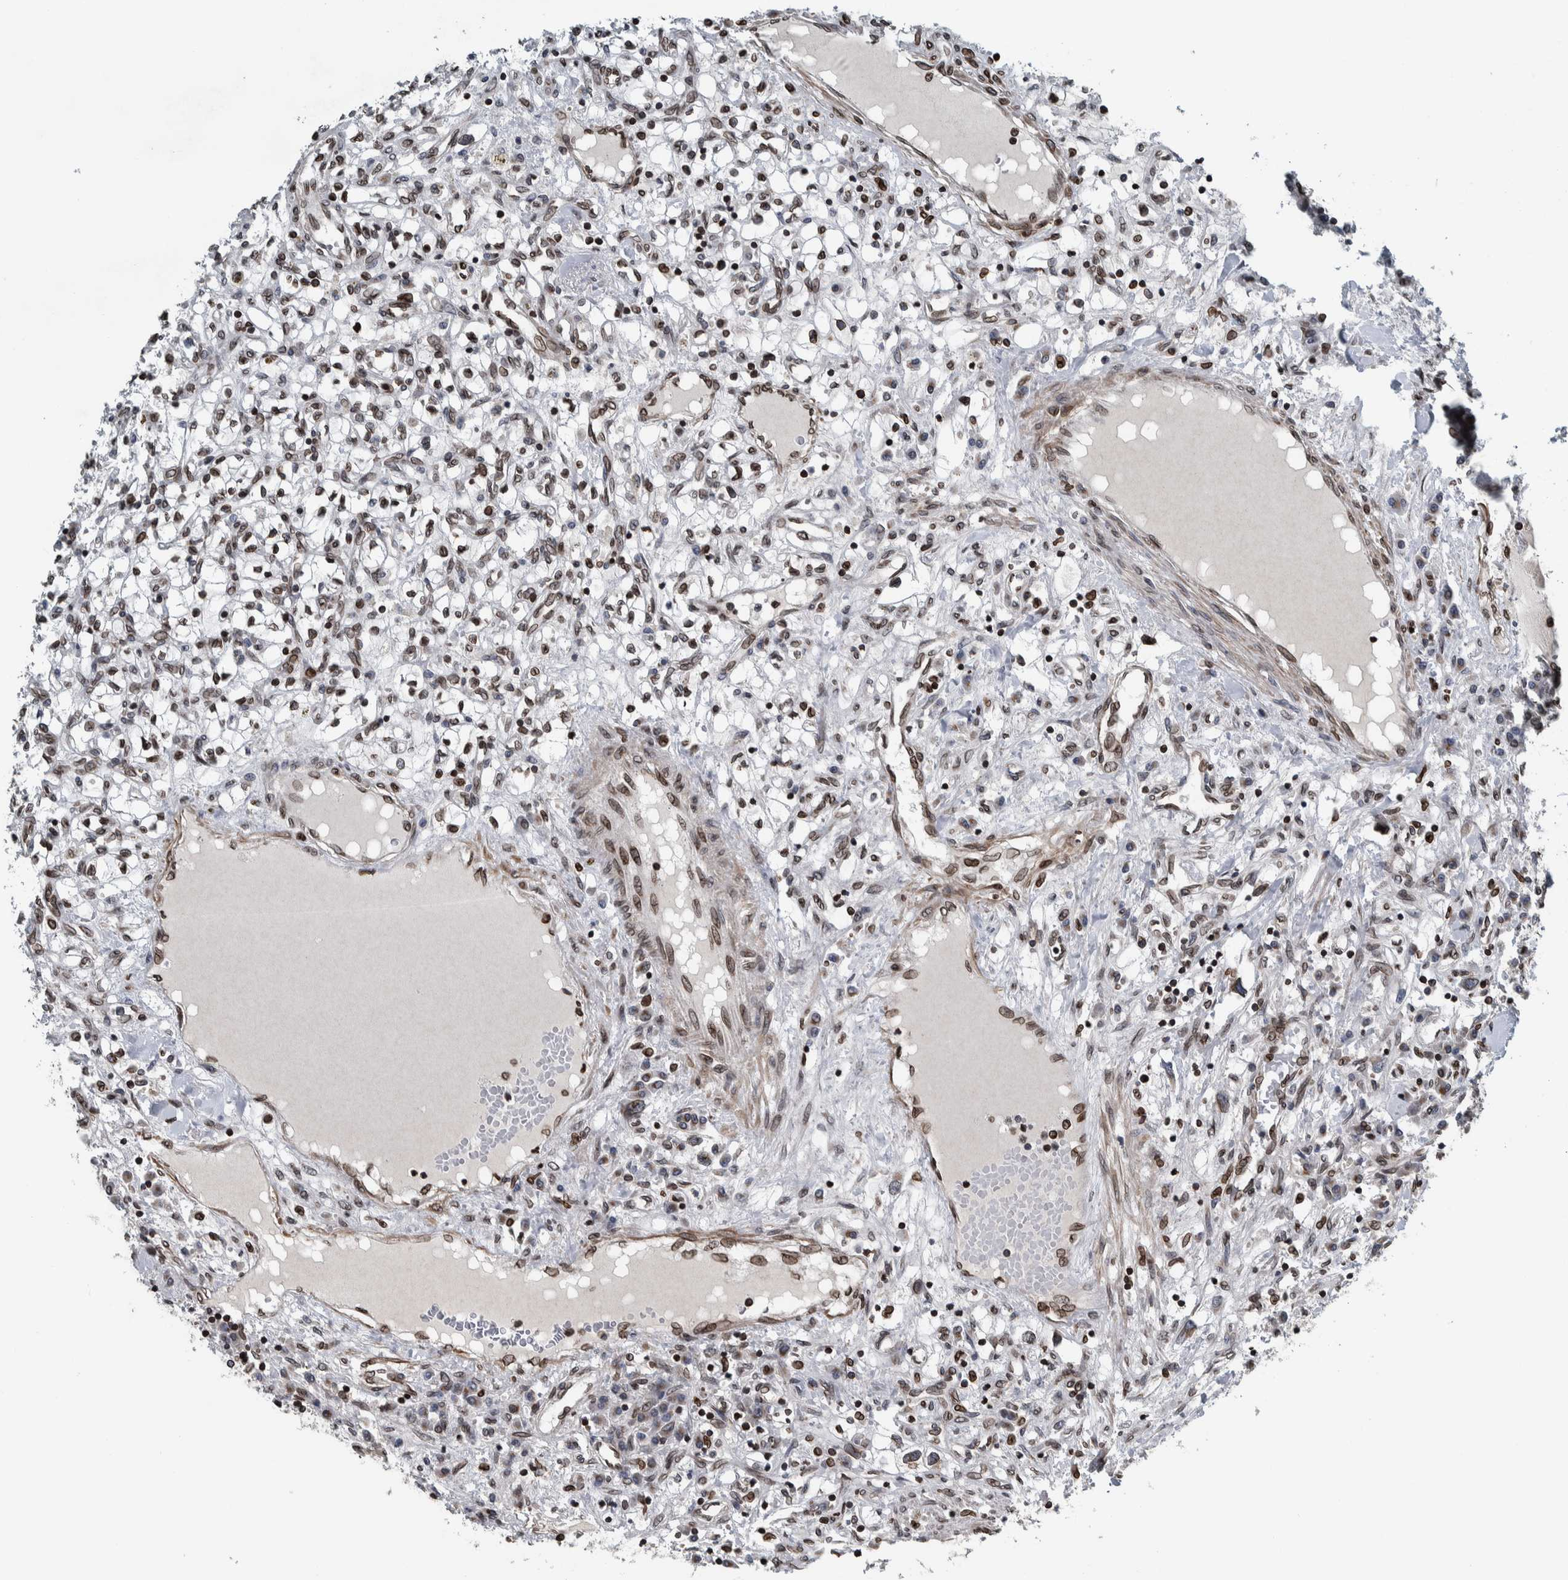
{"staining": {"intensity": "weak", "quantity": "<25%", "location": "cytoplasmic/membranous,nuclear"}, "tissue": "renal cancer", "cell_type": "Tumor cells", "image_type": "cancer", "snomed": [{"axis": "morphology", "description": "Adenocarcinoma, NOS"}, {"axis": "topography", "description": "Kidney"}], "caption": "Immunohistochemistry (IHC) photomicrograph of neoplastic tissue: renal cancer stained with DAB (3,3'-diaminobenzidine) demonstrates no significant protein positivity in tumor cells. Brightfield microscopy of immunohistochemistry (IHC) stained with DAB (brown) and hematoxylin (blue), captured at high magnification.", "gene": "FAM135B", "patient": {"sex": "male", "age": 68}}